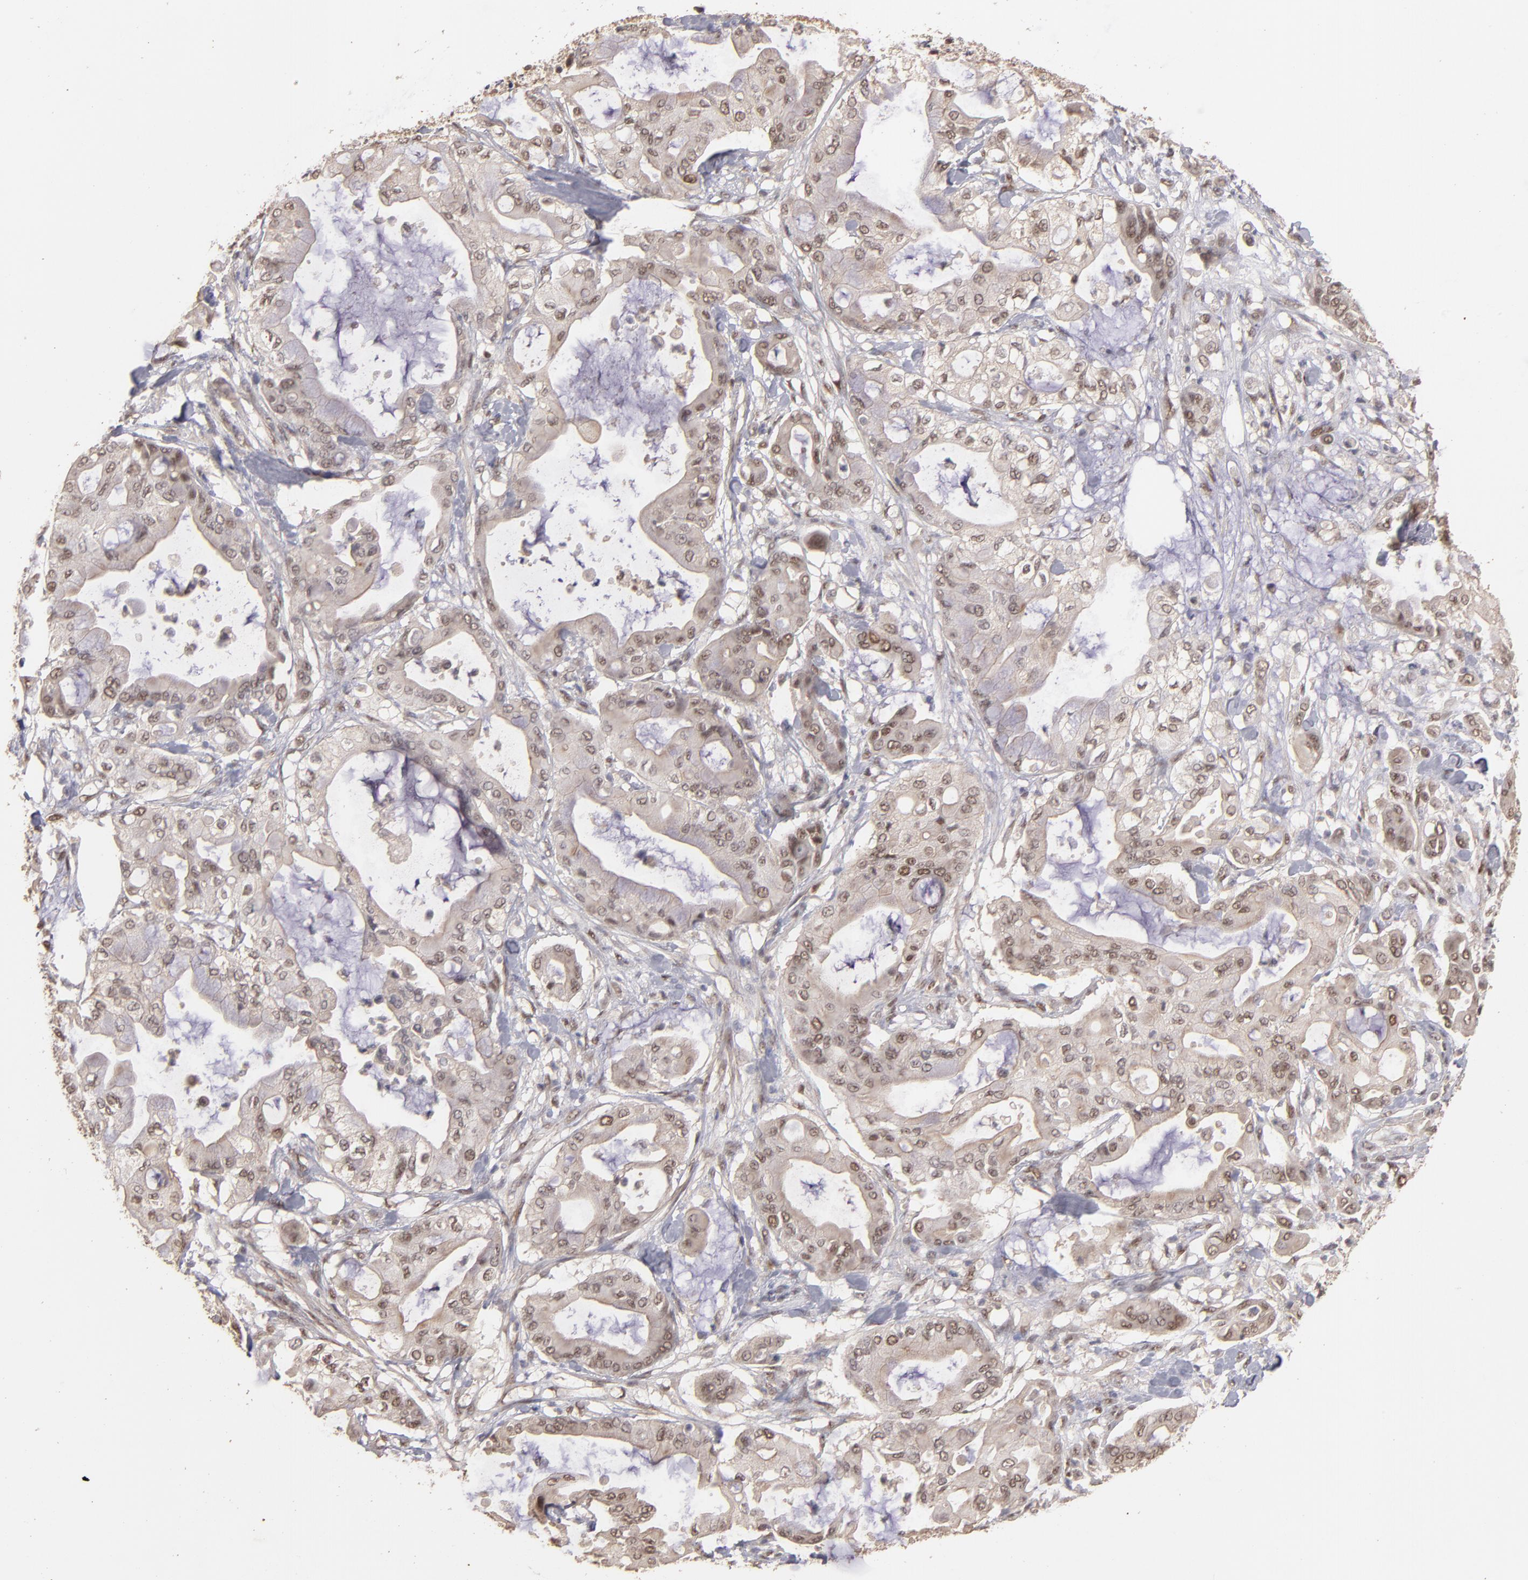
{"staining": {"intensity": "weak", "quantity": ">75%", "location": "cytoplasmic/membranous,nuclear"}, "tissue": "pancreatic cancer", "cell_type": "Tumor cells", "image_type": "cancer", "snomed": [{"axis": "morphology", "description": "Adenocarcinoma, NOS"}, {"axis": "morphology", "description": "Adenocarcinoma, metastatic, NOS"}, {"axis": "topography", "description": "Lymph node"}, {"axis": "topography", "description": "Pancreas"}, {"axis": "topography", "description": "Duodenum"}], "caption": "Human pancreatic cancer stained with a brown dye shows weak cytoplasmic/membranous and nuclear positive expression in approximately >75% of tumor cells.", "gene": "CLOCK", "patient": {"sex": "female", "age": 64}}